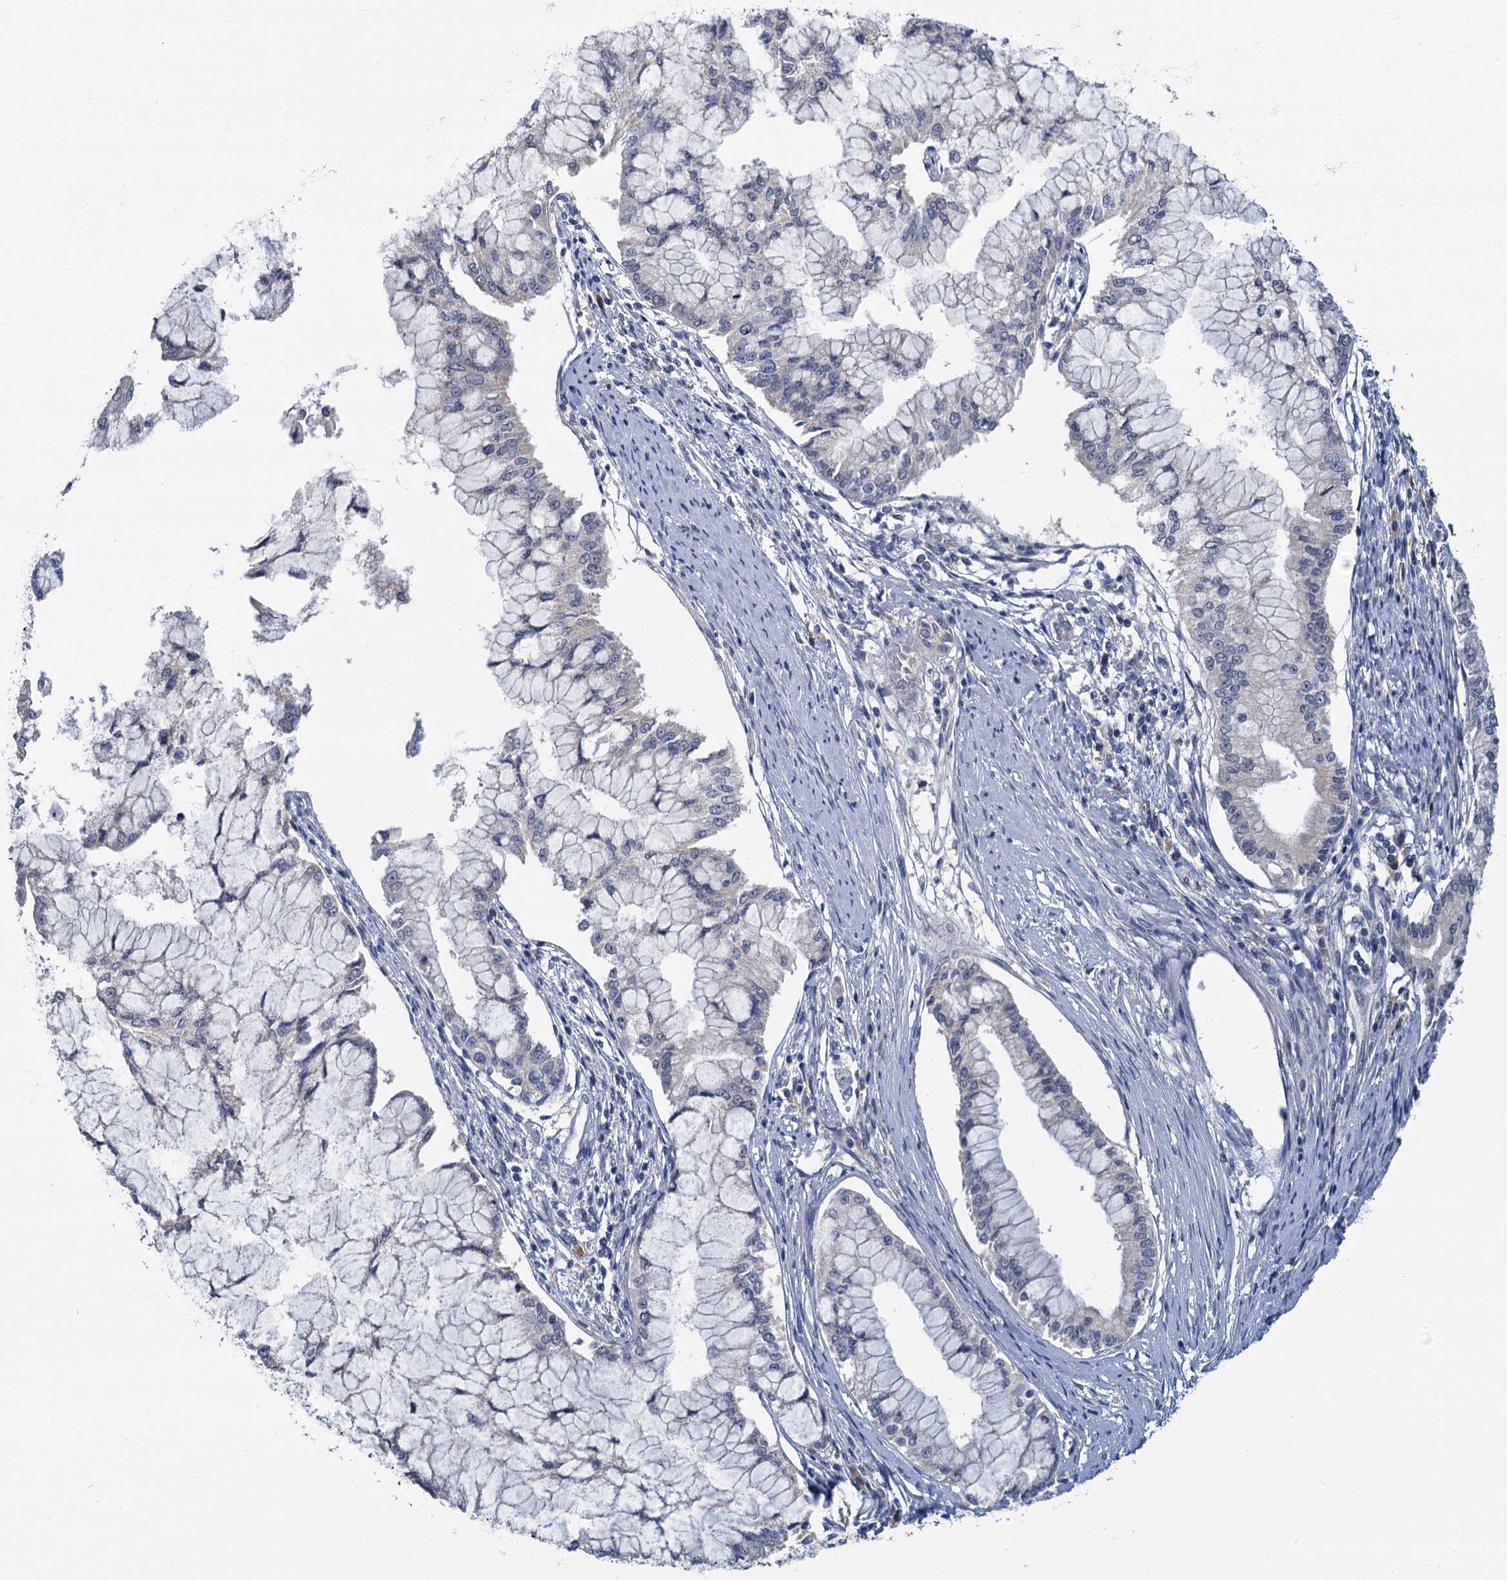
{"staining": {"intensity": "negative", "quantity": "none", "location": "none"}, "tissue": "pancreatic cancer", "cell_type": "Tumor cells", "image_type": "cancer", "snomed": [{"axis": "morphology", "description": "Adenocarcinoma, NOS"}, {"axis": "topography", "description": "Pancreas"}], "caption": "Pancreatic cancer was stained to show a protein in brown. There is no significant positivity in tumor cells.", "gene": "ANKRD42", "patient": {"sex": "male", "age": 46}}